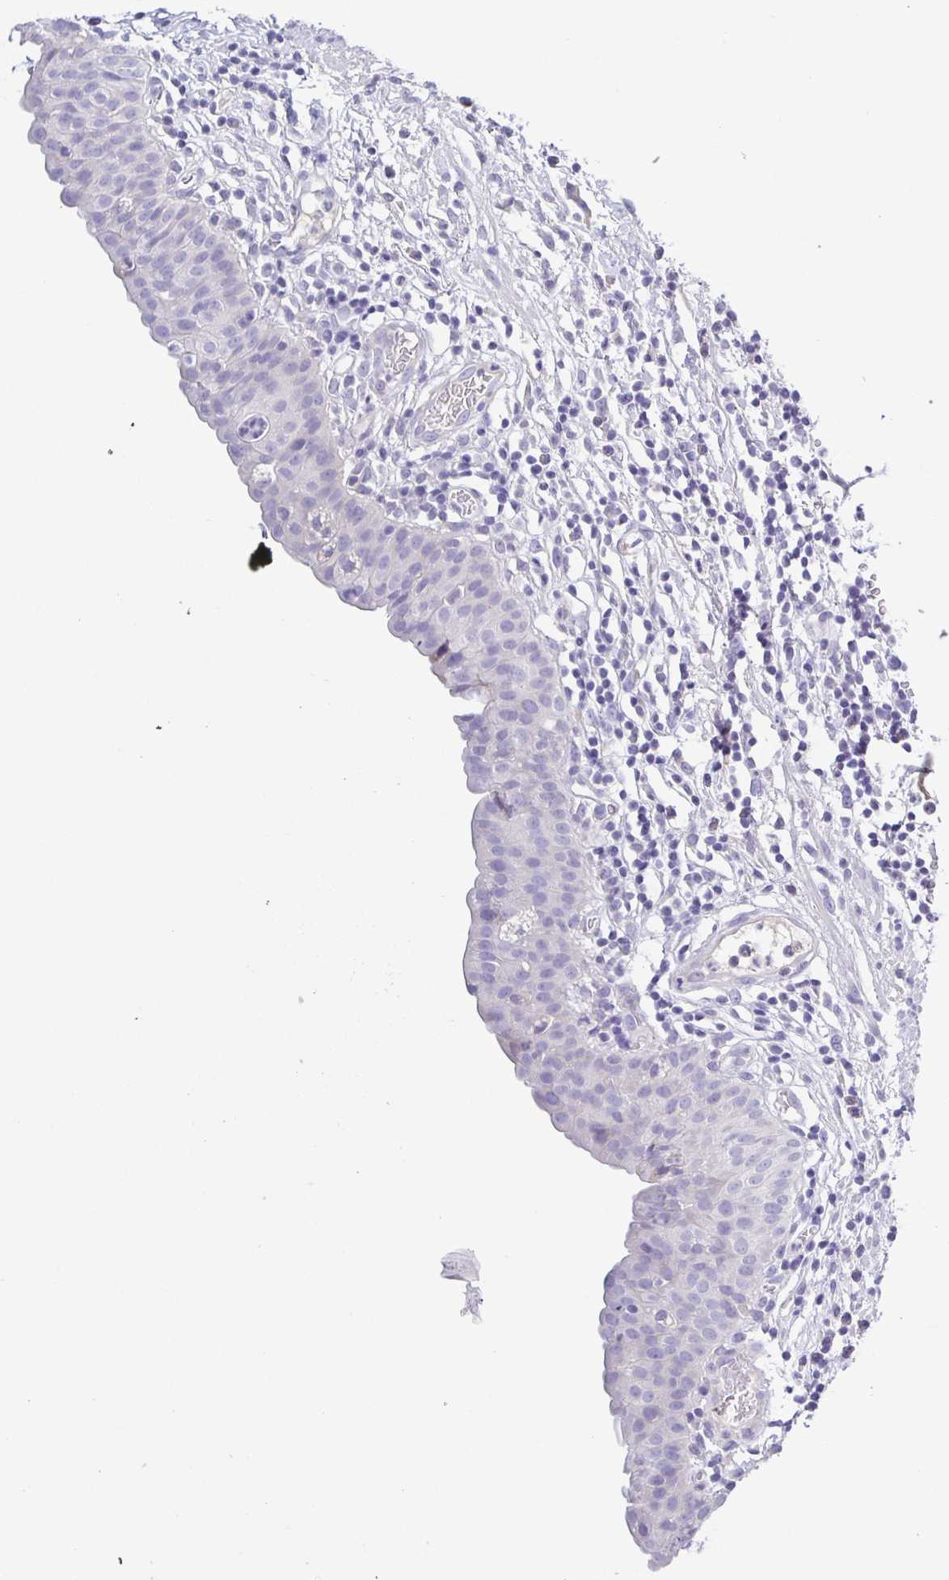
{"staining": {"intensity": "negative", "quantity": "none", "location": "none"}, "tissue": "urinary bladder", "cell_type": "Urothelial cells", "image_type": "normal", "snomed": [{"axis": "morphology", "description": "Normal tissue, NOS"}, {"axis": "morphology", "description": "Inflammation, NOS"}, {"axis": "topography", "description": "Urinary bladder"}], "caption": "High magnification brightfield microscopy of benign urinary bladder stained with DAB (3,3'-diaminobenzidine) (brown) and counterstained with hematoxylin (blue): urothelial cells show no significant positivity. (DAB immunohistochemistry (IHC), high magnification).", "gene": "A1BG", "patient": {"sex": "male", "age": 57}}